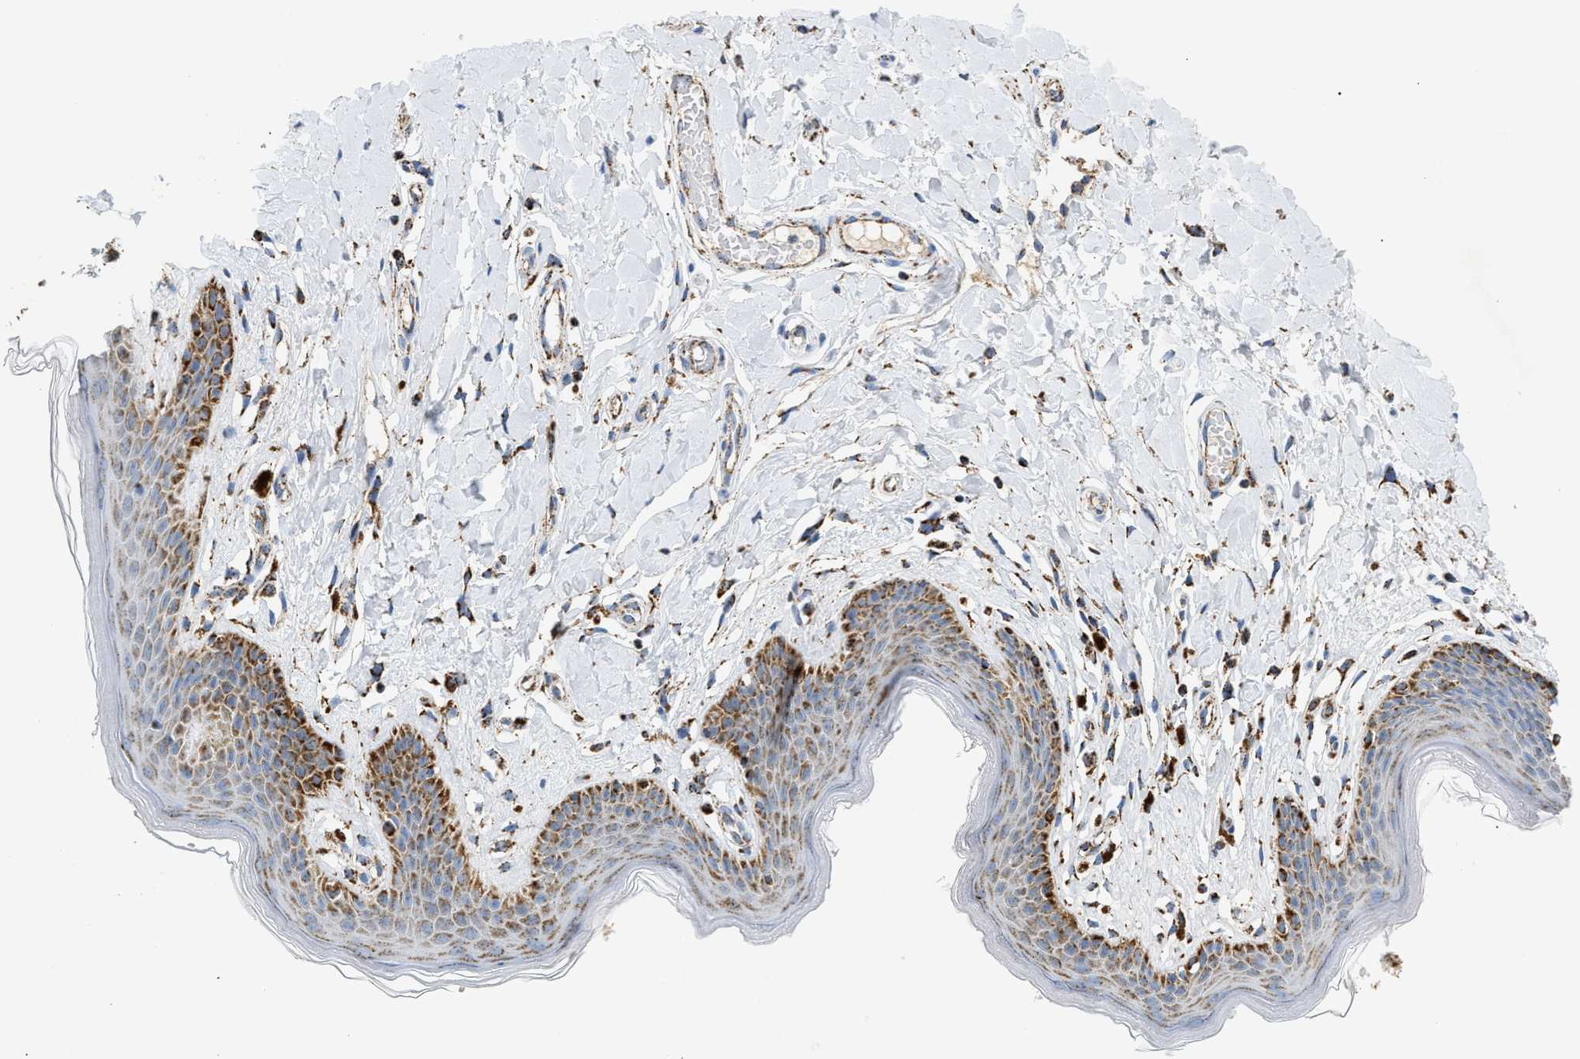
{"staining": {"intensity": "strong", "quantity": ">75%", "location": "cytoplasmic/membranous"}, "tissue": "skin", "cell_type": "Epidermal cells", "image_type": "normal", "snomed": [{"axis": "morphology", "description": "Normal tissue, NOS"}, {"axis": "topography", "description": "Vulva"}], "caption": "Approximately >75% of epidermal cells in normal human skin show strong cytoplasmic/membranous protein positivity as visualized by brown immunohistochemical staining.", "gene": "OGDH", "patient": {"sex": "female", "age": 66}}